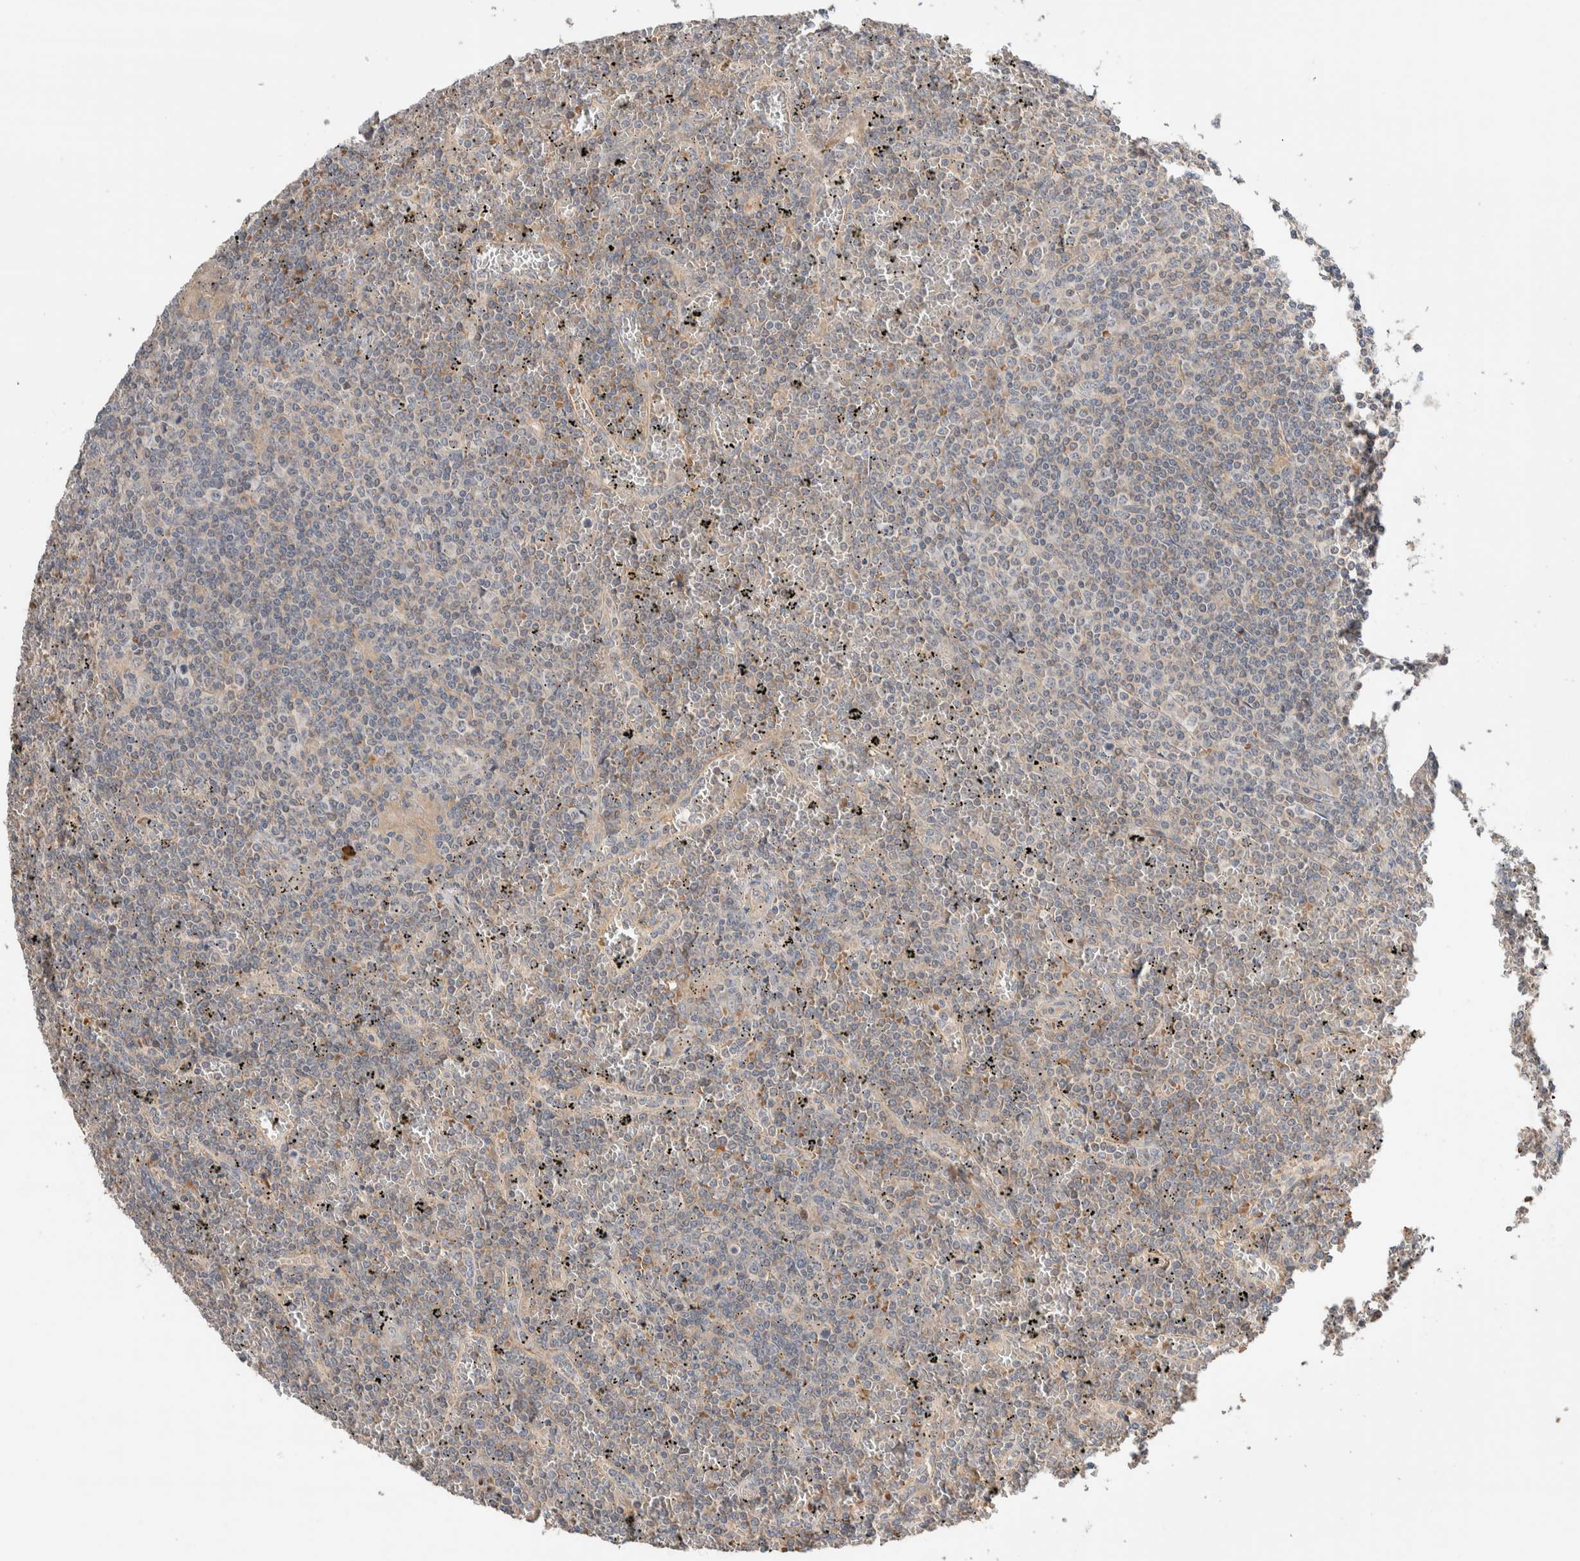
{"staining": {"intensity": "negative", "quantity": "none", "location": "none"}, "tissue": "lymphoma", "cell_type": "Tumor cells", "image_type": "cancer", "snomed": [{"axis": "morphology", "description": "Malignant lymphoma, non-Hodgkin's type, Low grade"}, {"axis": "topography", "description": "Spleen"}], "caption": "An image of lymphoma stained for a protein displays no brown staining in tumor cells. (IHC, brightfield microscopy, high magnification).", "gene": "WDR91", "patient": {"sex": "female", "age": 19}}